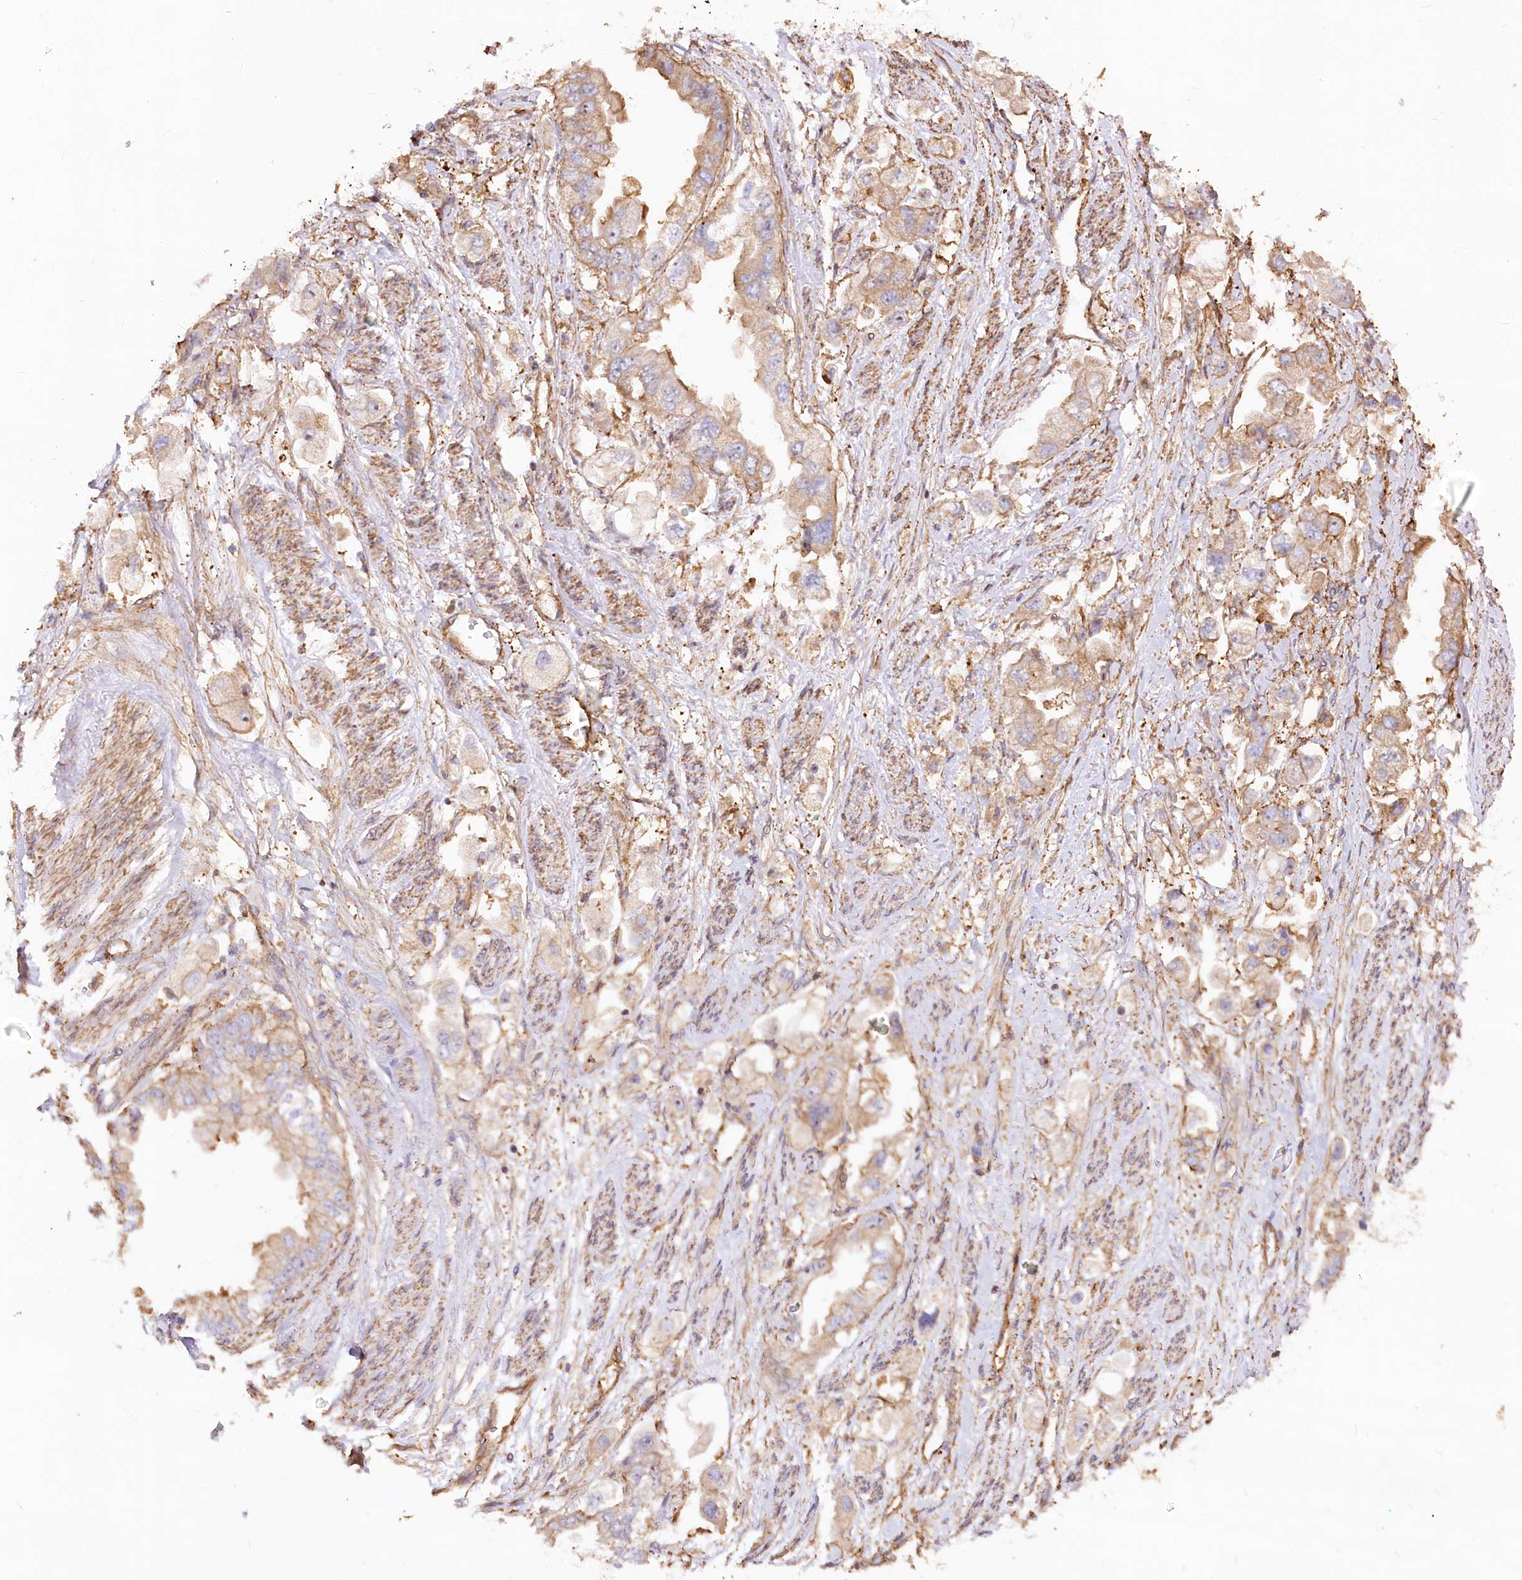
{"staining": {"intensity": "weak", "quantity": "25%-75%", "location": "cytoplasmic/membranous"}, "tissue": "stomach cancer", "cell_type": "Tumor cells", "image_type": "cancer", "snomed": [{"axis": "morphology", "description": "Adenocarcinoma, NOS"}, {"axis": "topography", "description": "Stomach"}], "caption": "The image exhibits staining of adenocarcinoma (stomach), revealing weak cytoplasmic/membranous protein positivity (brown color) within tumor cells.", "gene": "WDR36", "patient": {"sex": "male", "age": 62}}